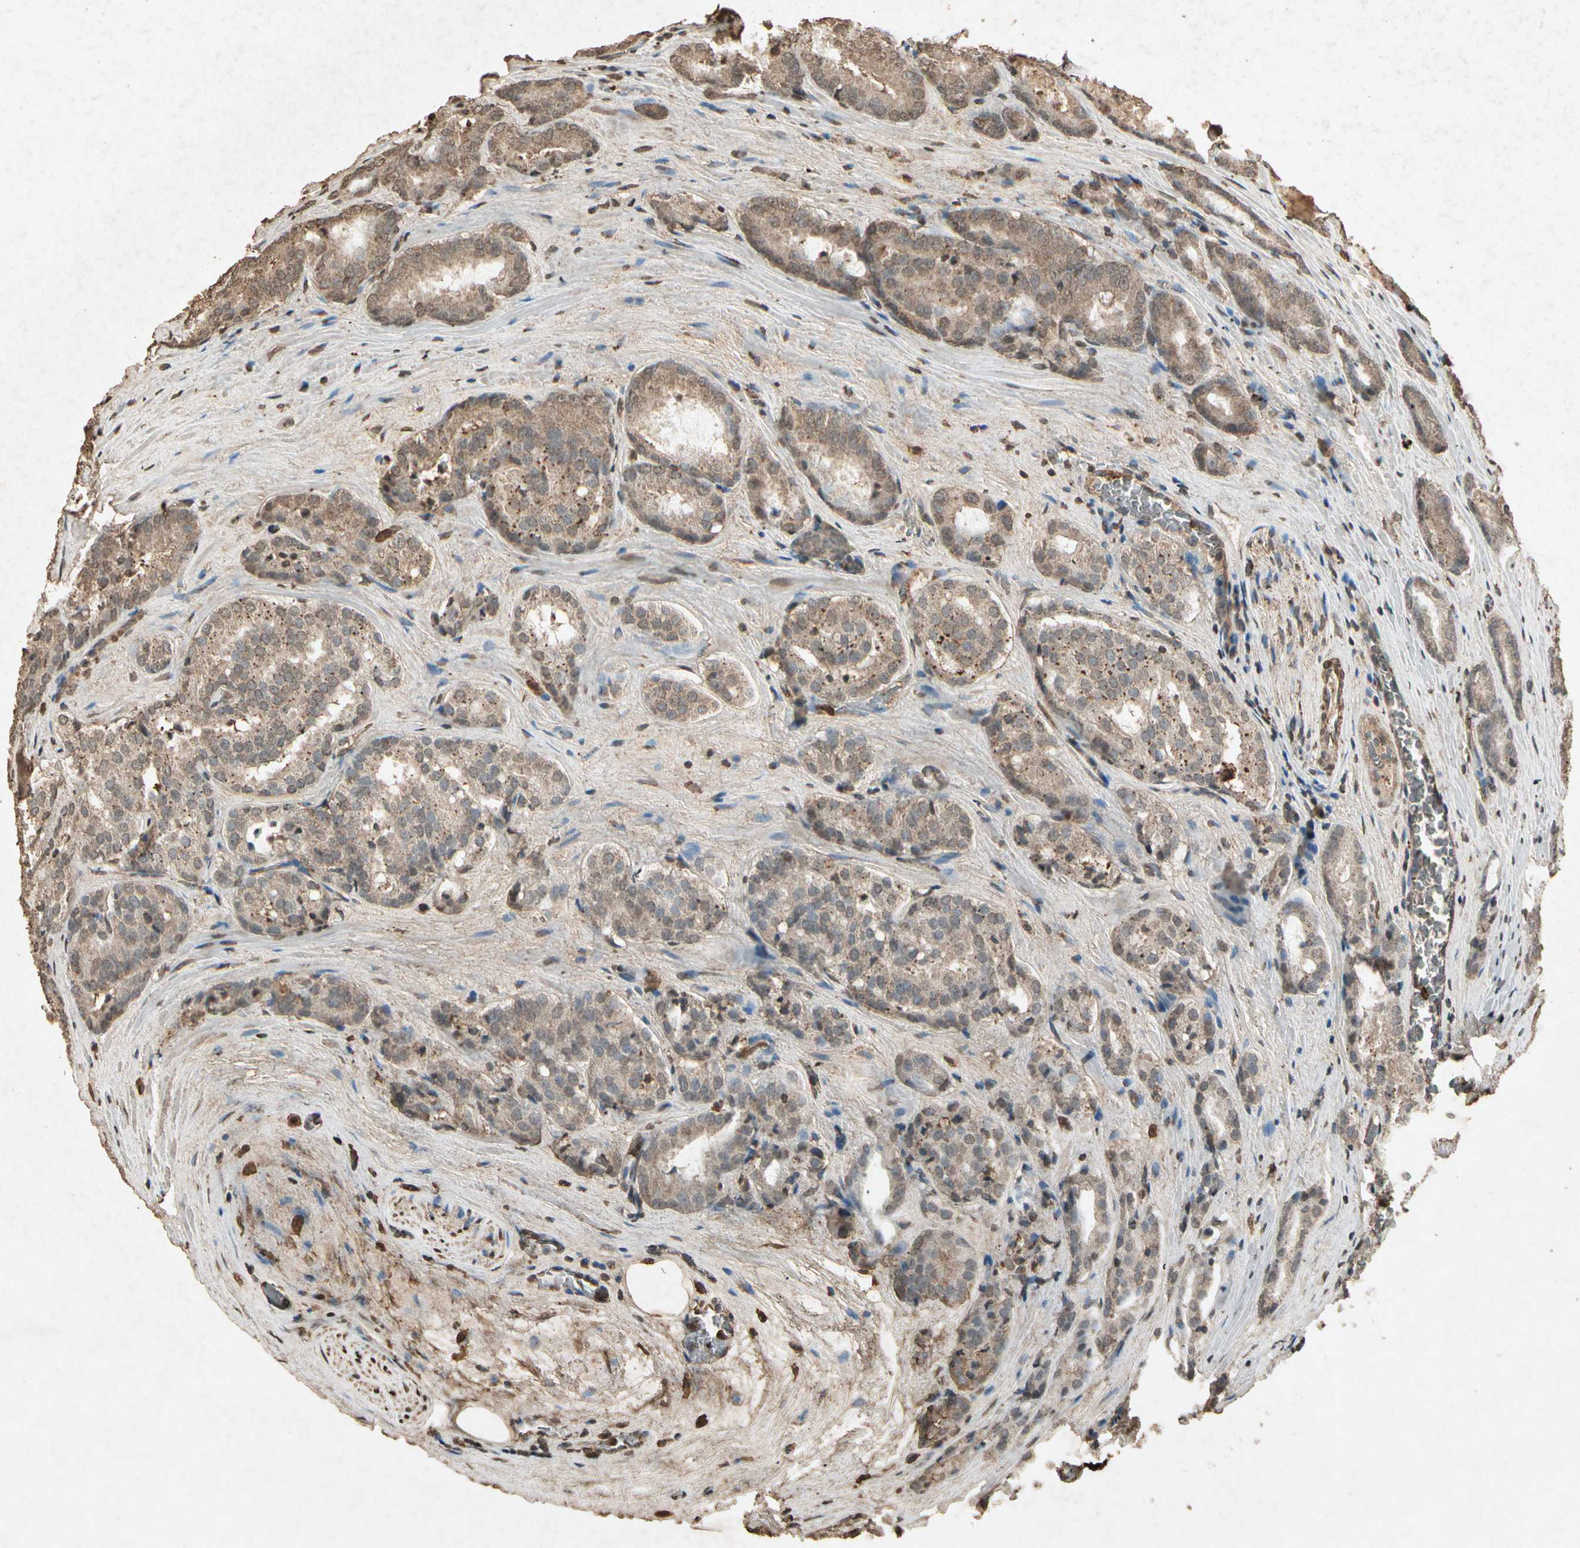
{"staining": {"intensity": "moderate", "quantity": "25%-75%", "location": "cytoplasmic/membranous"}, "tissue": "prostate cancer", "cell_type": "Tumor cells", "image_type": "cancer", "snomed": [{"axis": "morphology", "description": "Adenocarcinoma, High grade"}, {"axis": "topography", "description": "Prostate"}], "caption": "Immunohistochemistry staining of high-grade adenocarcinoma (prostate), which shows medium levels of moderate cytoplasmic/membranous staining in about 25%-75% of tumor cells indicating moderate cytoplasmic/membranous protein positivity. The staining was performed using DAB (brown) for protein detection and nuclei were counterstained in hematoxylin (blue).", "gene": "GC", "patient": {"sex": "male", "age": 64}}